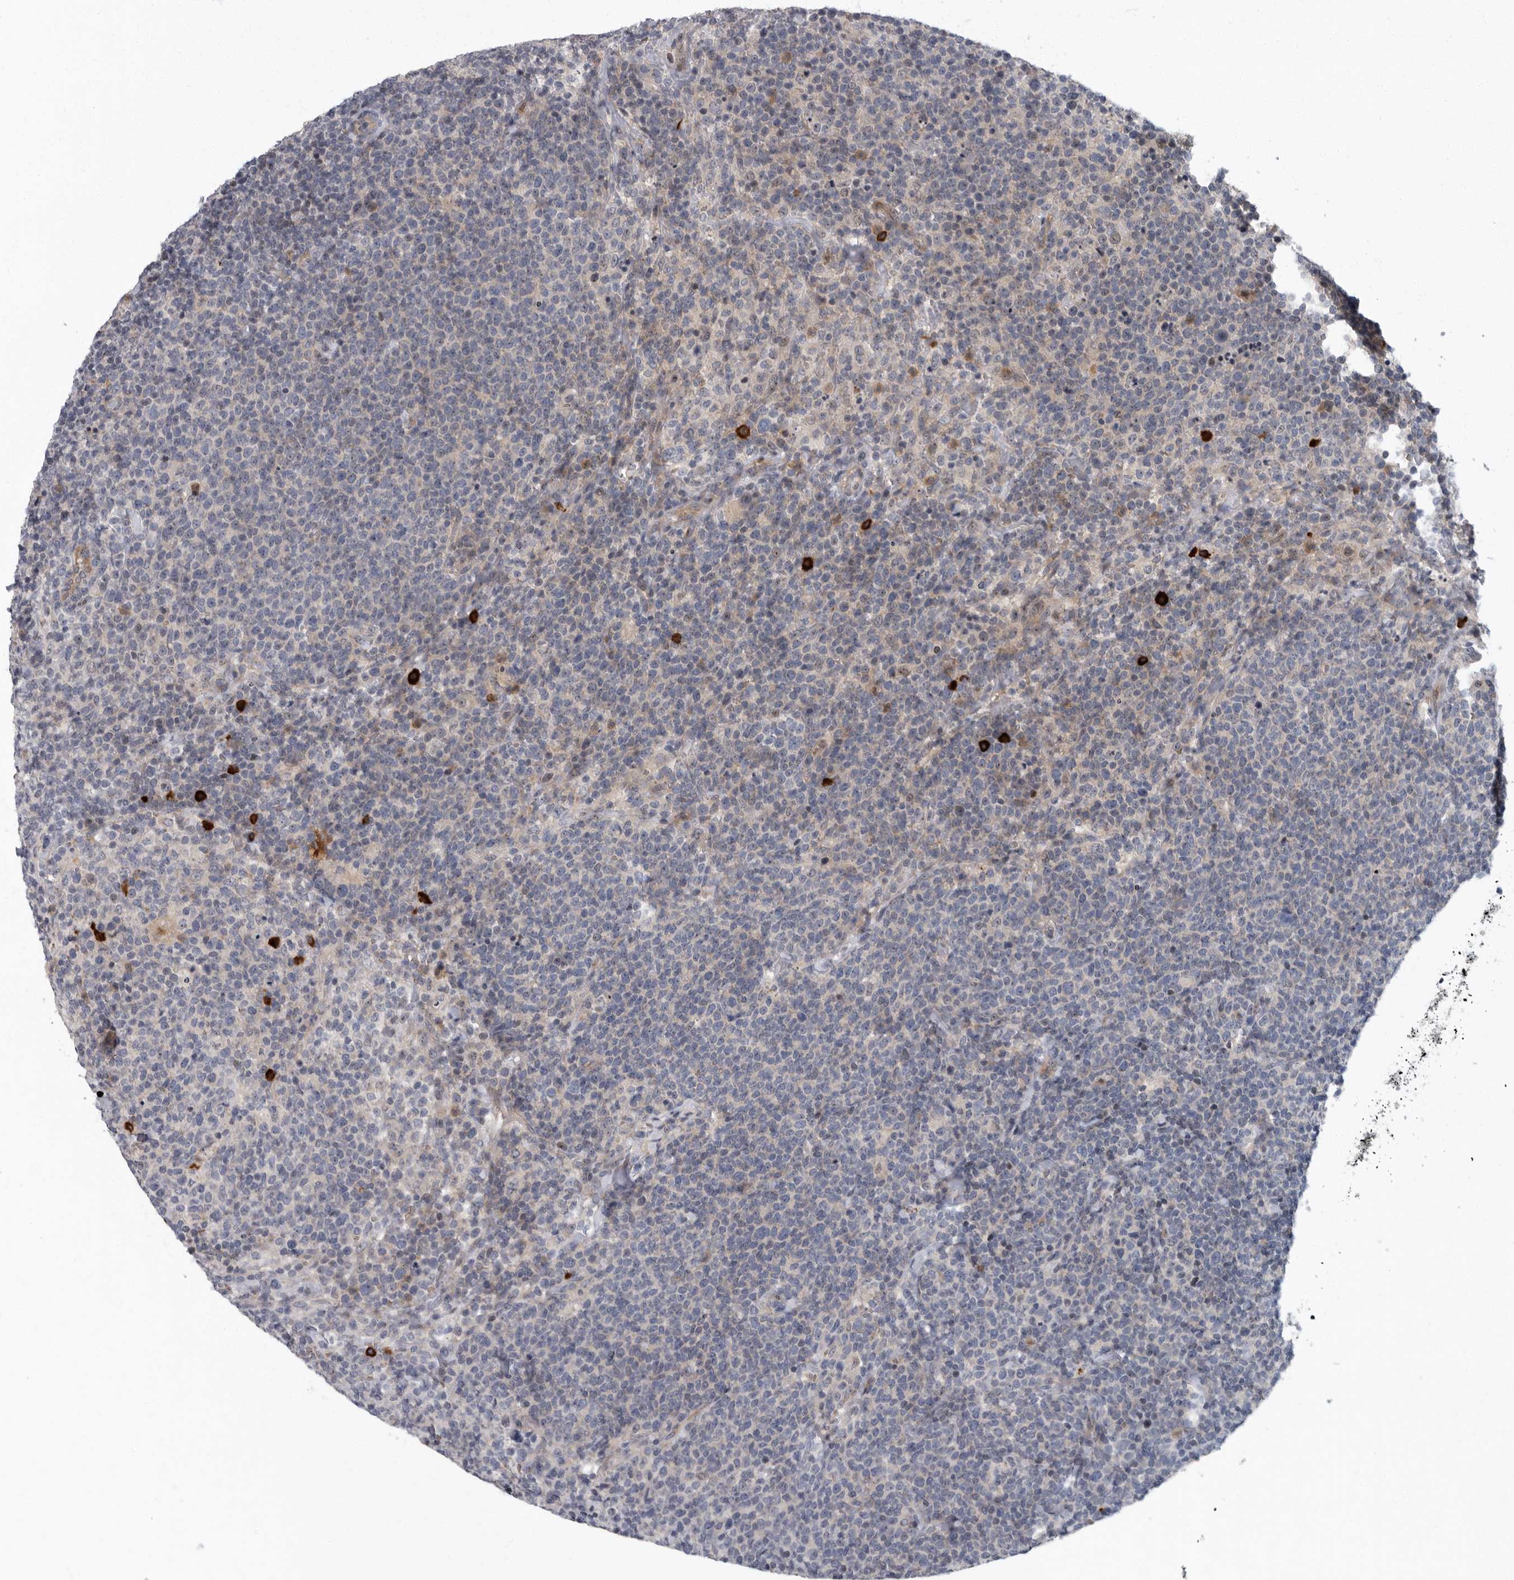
{"staining": {"intensity": "negative", "quantity": "none", "location": "none"}, "tissue": "lymphoma", "cell_type": "Tumor cells", "image_type": "cancer", "snomed": [{"axis": "morphology", "description": "Malignant lymphoma, non-Hodgkin's type, High grade"}, {"axis": "topography", "description": "Lymph node"}], "caption": "High power microscopy histopathology image of an immunohistochemistry photomicrograph of high-grade malignant lymphoma, non-Hodgkin's type, revealing no significant expression in tumor cells.", "gene": "PDCD11", "patient": {"sex": "male", "age": 61}}